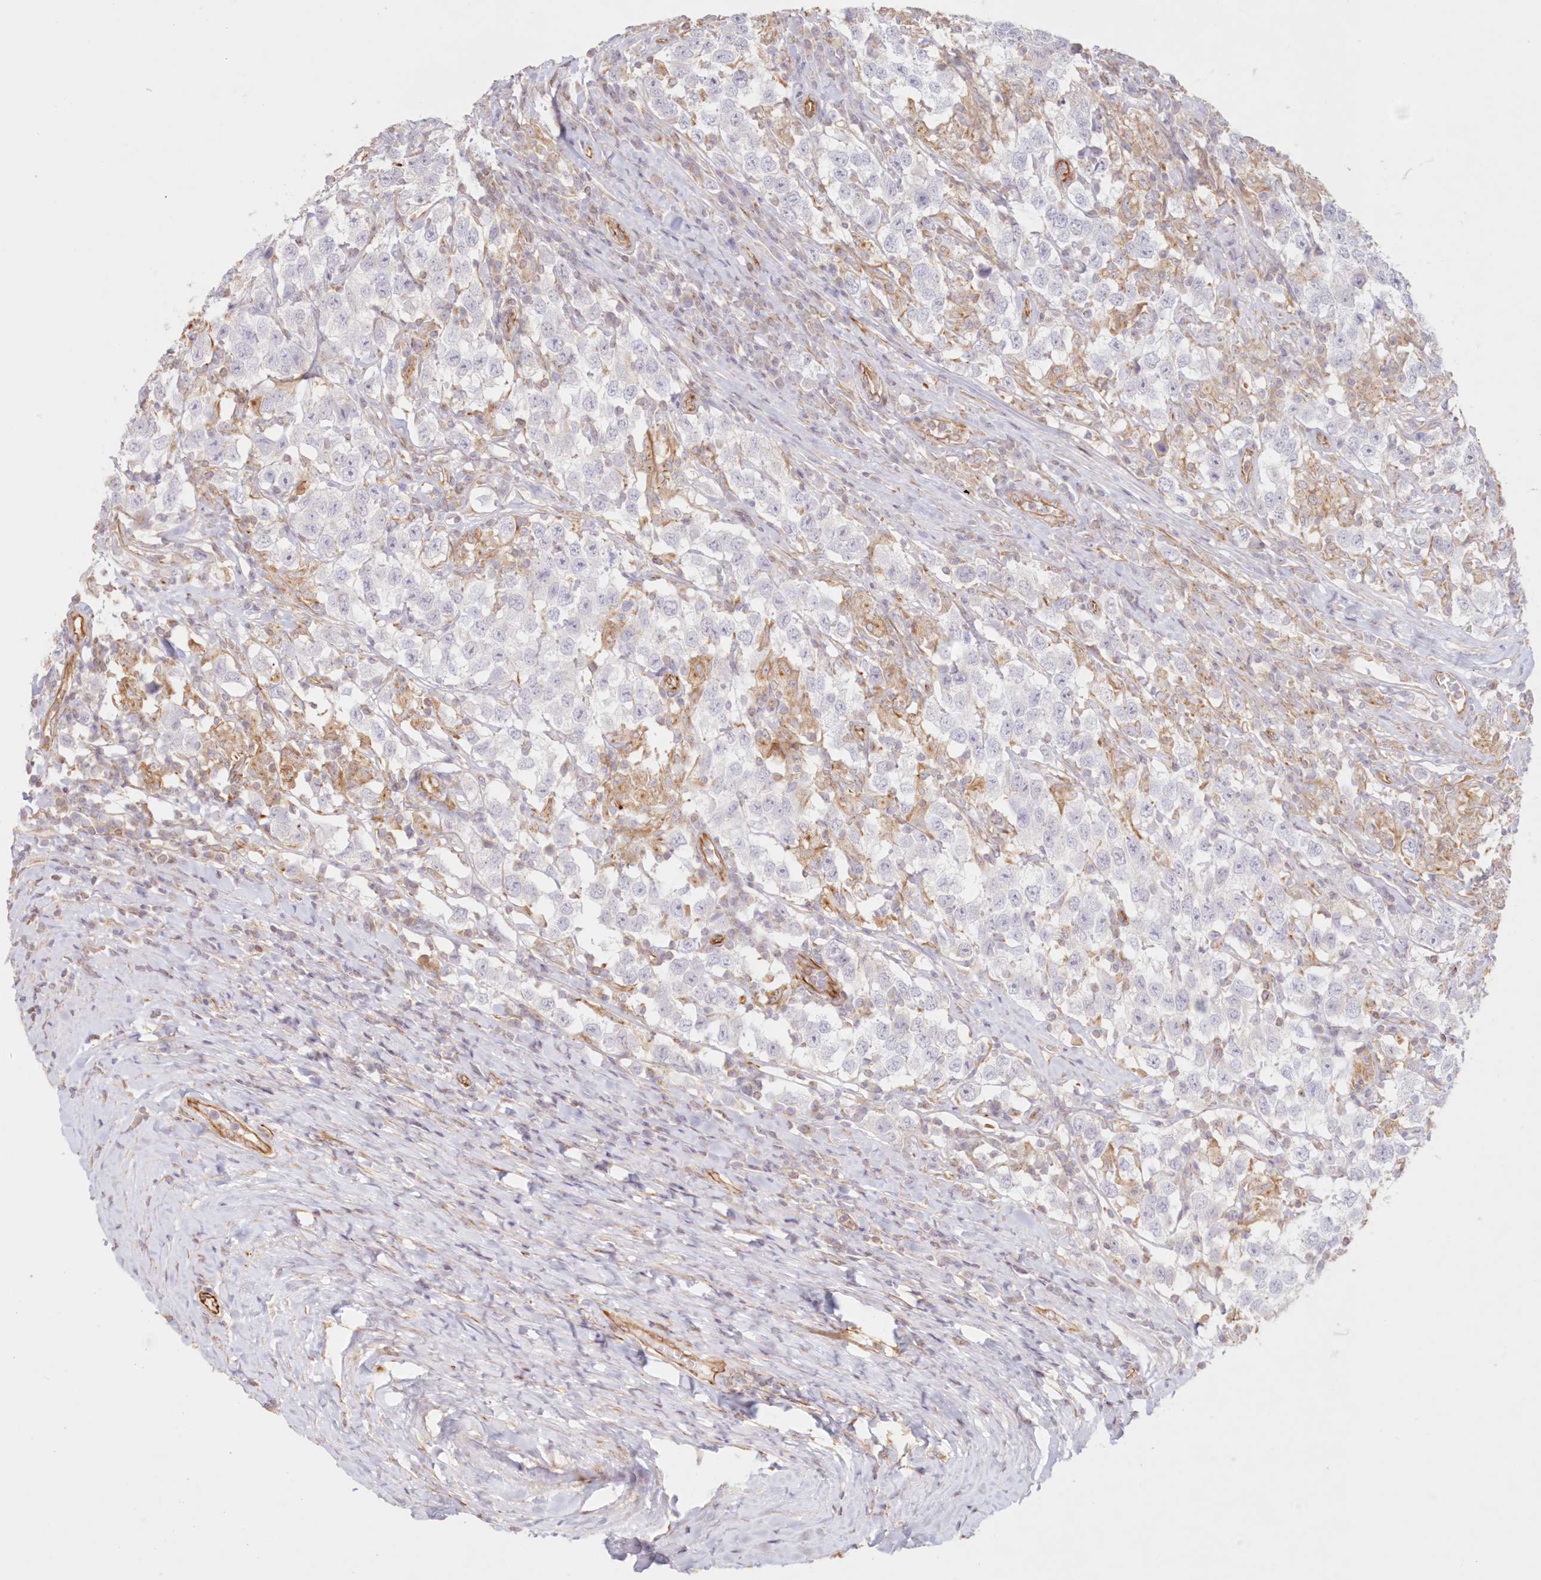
{"staining": {"intensity": "negative", "quantity": "none", "location": "none"}, "tissue": "testis cancer", "cell_type": "Tumor cells", "image_type": "cancer", "snomed": [{"axis": "morphology", "description": "Seminoma, NOS"}, {"axis": "topography", "description": "Testis"}], "caption": "DAB (3,3'-diaminobenzidine) immunohistochemical staining of human seminoma (testis) demonstrates no significant expression in tumor cells.", "gene": "DMRTB1", "patient": {"sex": "male", "age": 41}}